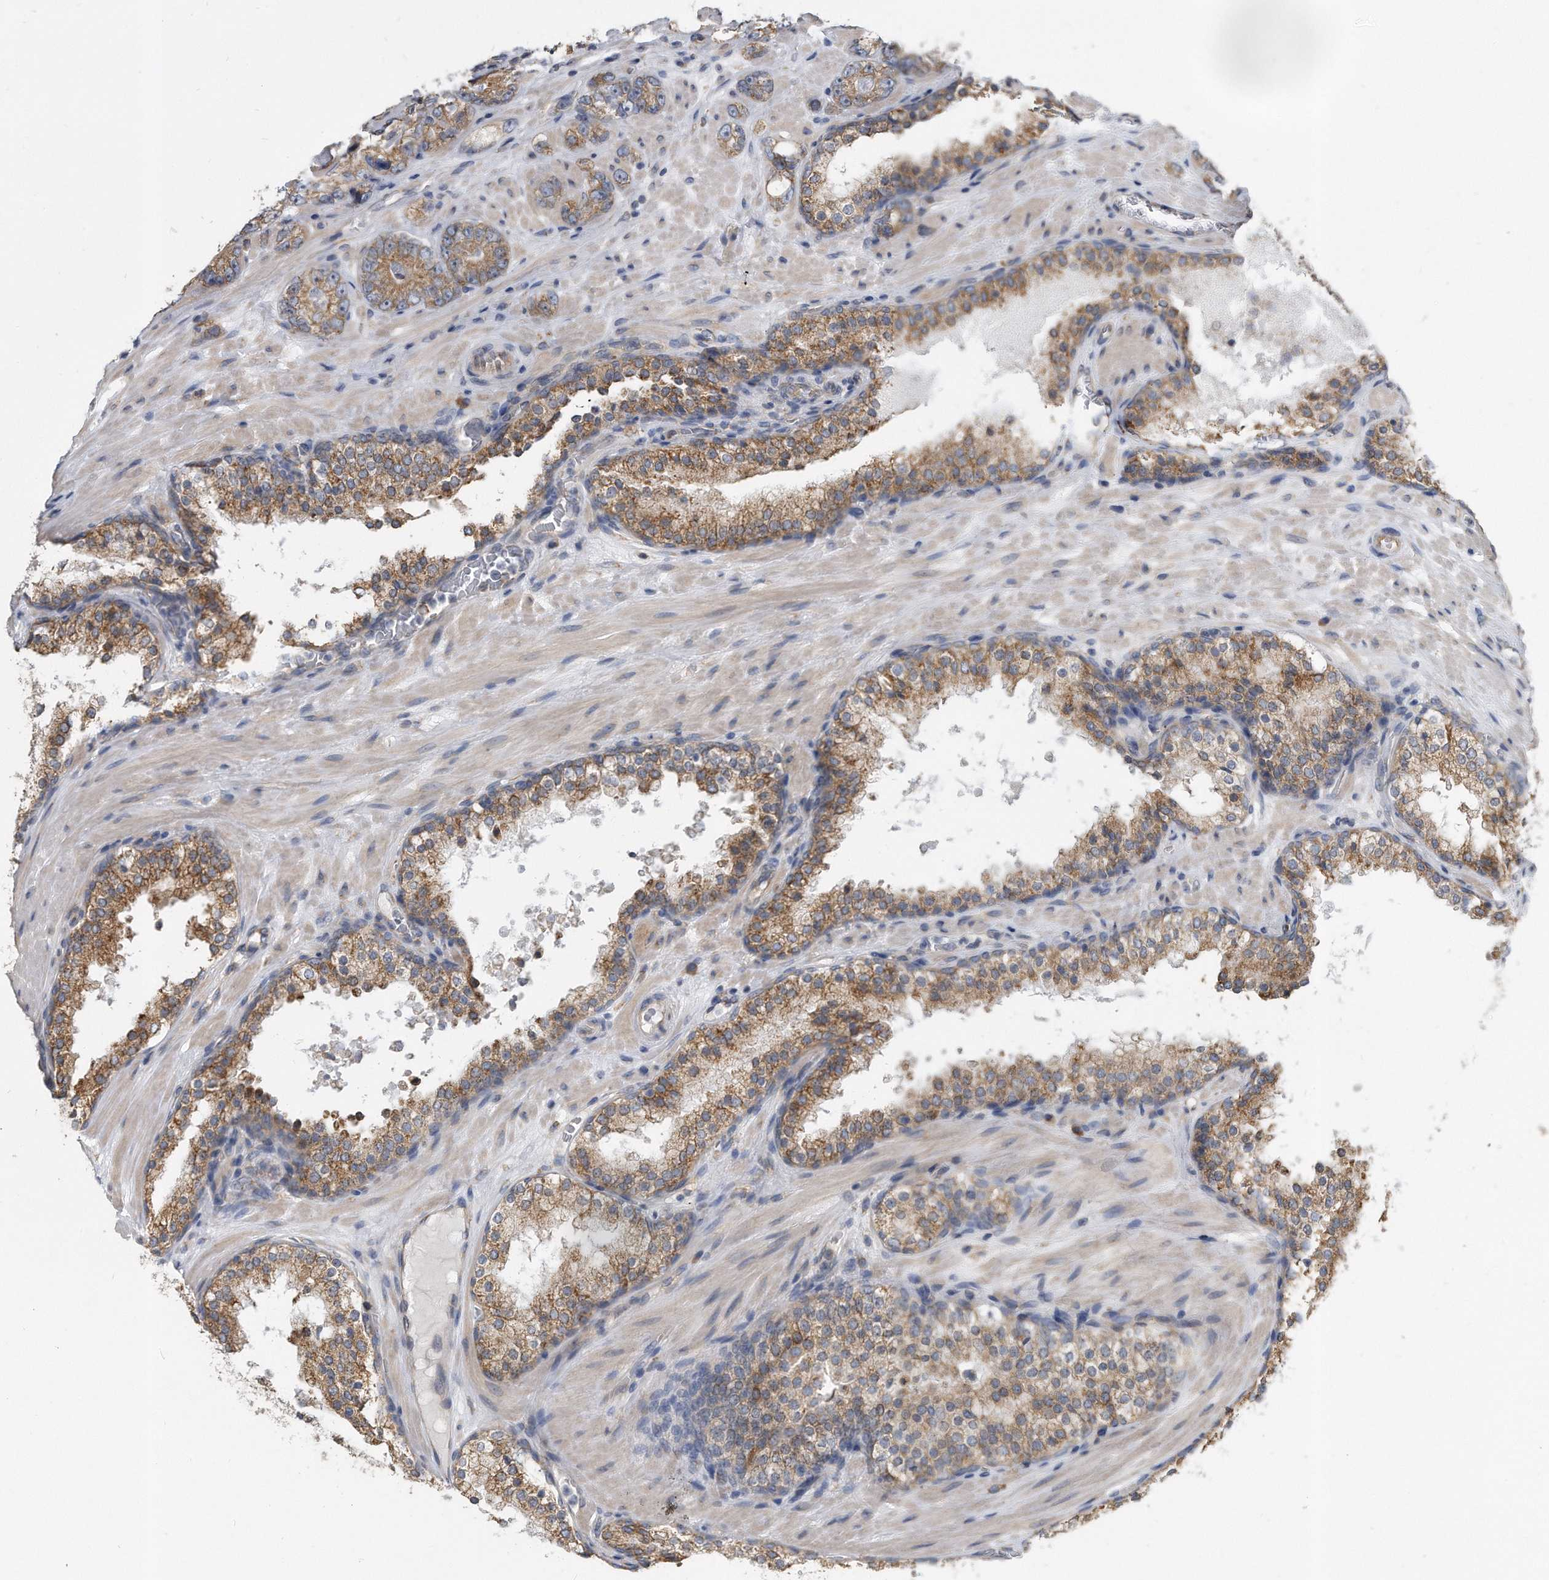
{"staining": {"intensity": "moderate", "quantity": ">75%", "location": "cytoplasmic/membranous"}, "tissue": "prostate cancer", "cell_type": "Tumor cells", "image_type": "cancer", "snomed": [{"axis": "morphology", "description": "Adenocarcinoma, High grade"}, {"axis": "topography", "description": "Prostate"}], "caption": "Immunohistochemical staining of prostate cancer (high-grade adenocarcinoma) shows moderate cytoplasmic/membranous protein staining in about >75% of tumor cells.", "gene": "CCDC47", "patient": {"sex": "male", "age": 56}}